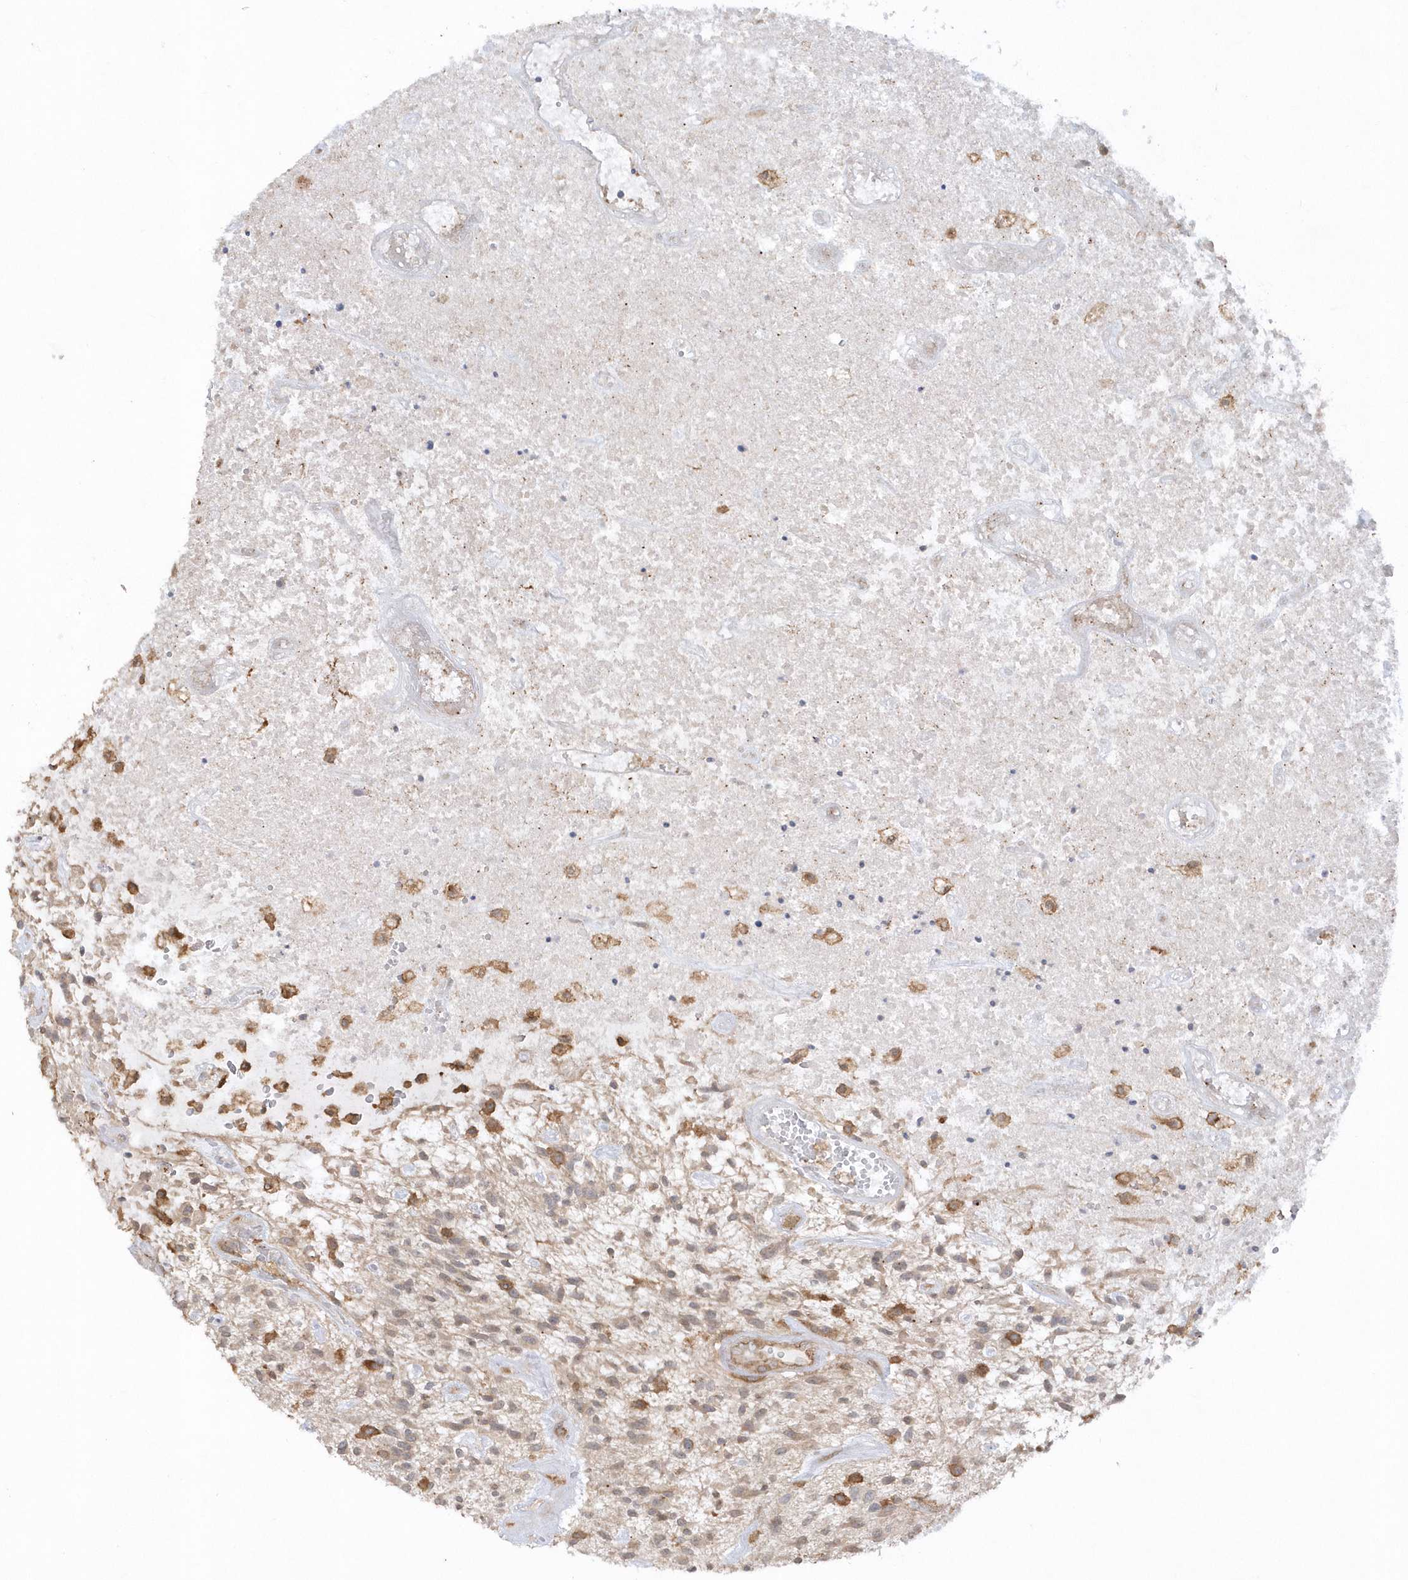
{"staining": {"intensity": "negative", "quantity": "none", "location": "none"}, "tissue": "glioma", "cell_type": "Tumor cells", "image_type": "cancer", "snomed": [{"axis": "morphology", "description": "Glioma, malignant, High grade"}, {"axis": "topography", "description": "Brain"}], "caption": "An image of malignant glioma (high-grade) stained for a protein displays no brown staining in tumor cells.", "gene": "BSN", "patient": {"sex": "male", "age": 47}}